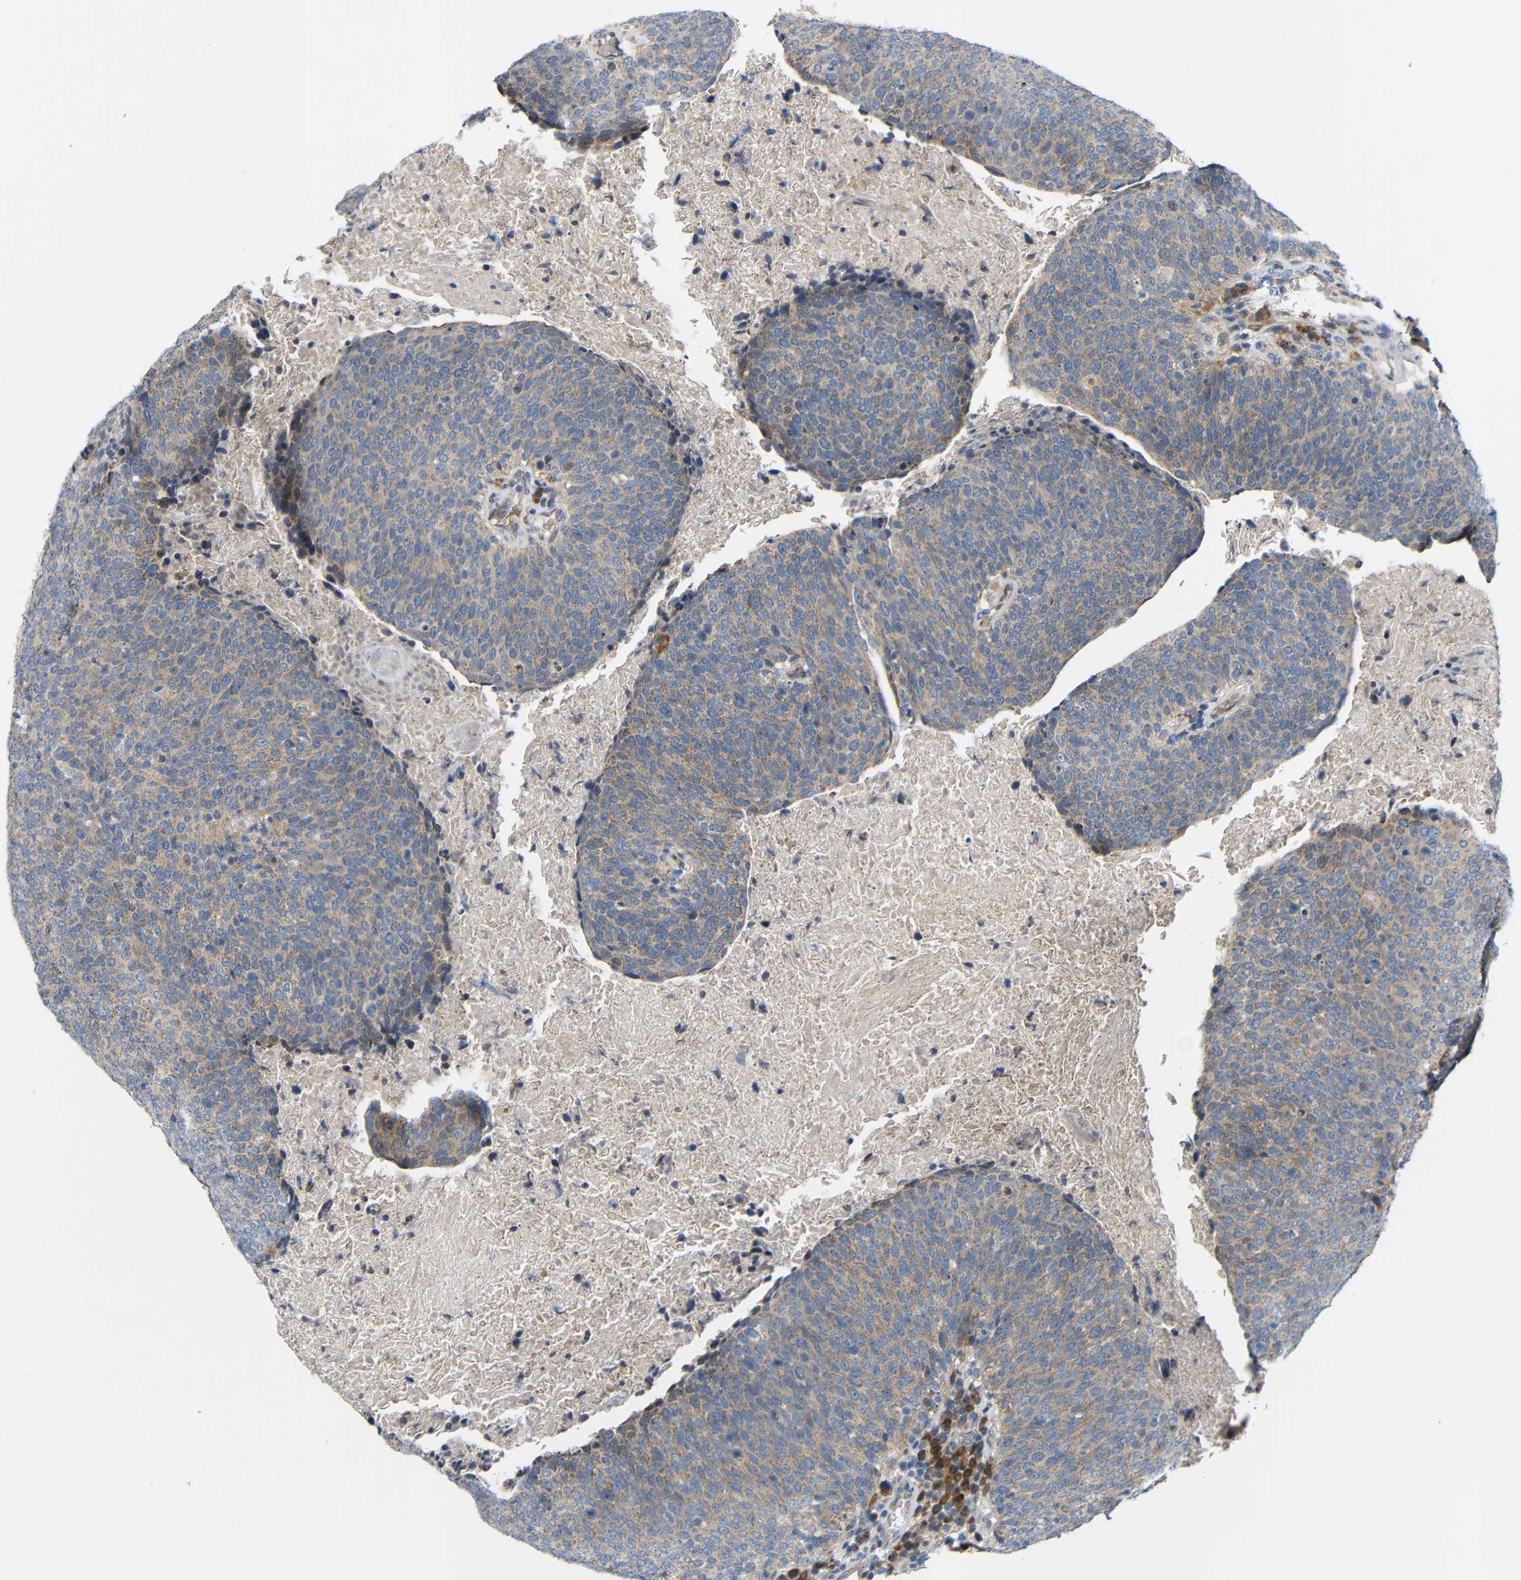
{"staining": {"intensity": "weak", "quantity": ">75%", "location": "cytoplasmic/membranous"}, "tissue": "head and neck cancer", "cell_type": "Tumor cells", "image_type": "cancer", "snomed": [{"axis": "morphology", "description": "Squamous cell carcinoma, NOS"}, {"axis": "morphology", "description": "Squamous cell carcinoma, metastatic, NOS"}, {"axis": "topography", "description": "Lymph node"}, {"axis": "topography", "description": "Head-Neck"}], "caption": "High-power microscopy captured an immunohistochemistry image of head and neck squamous cell carcinoma, revealing weak cytoplasmic/membranous staining in about >75% of tumor cells.", "gene": "TMEM25", "patient": {"sex": "male", "age": 62}}